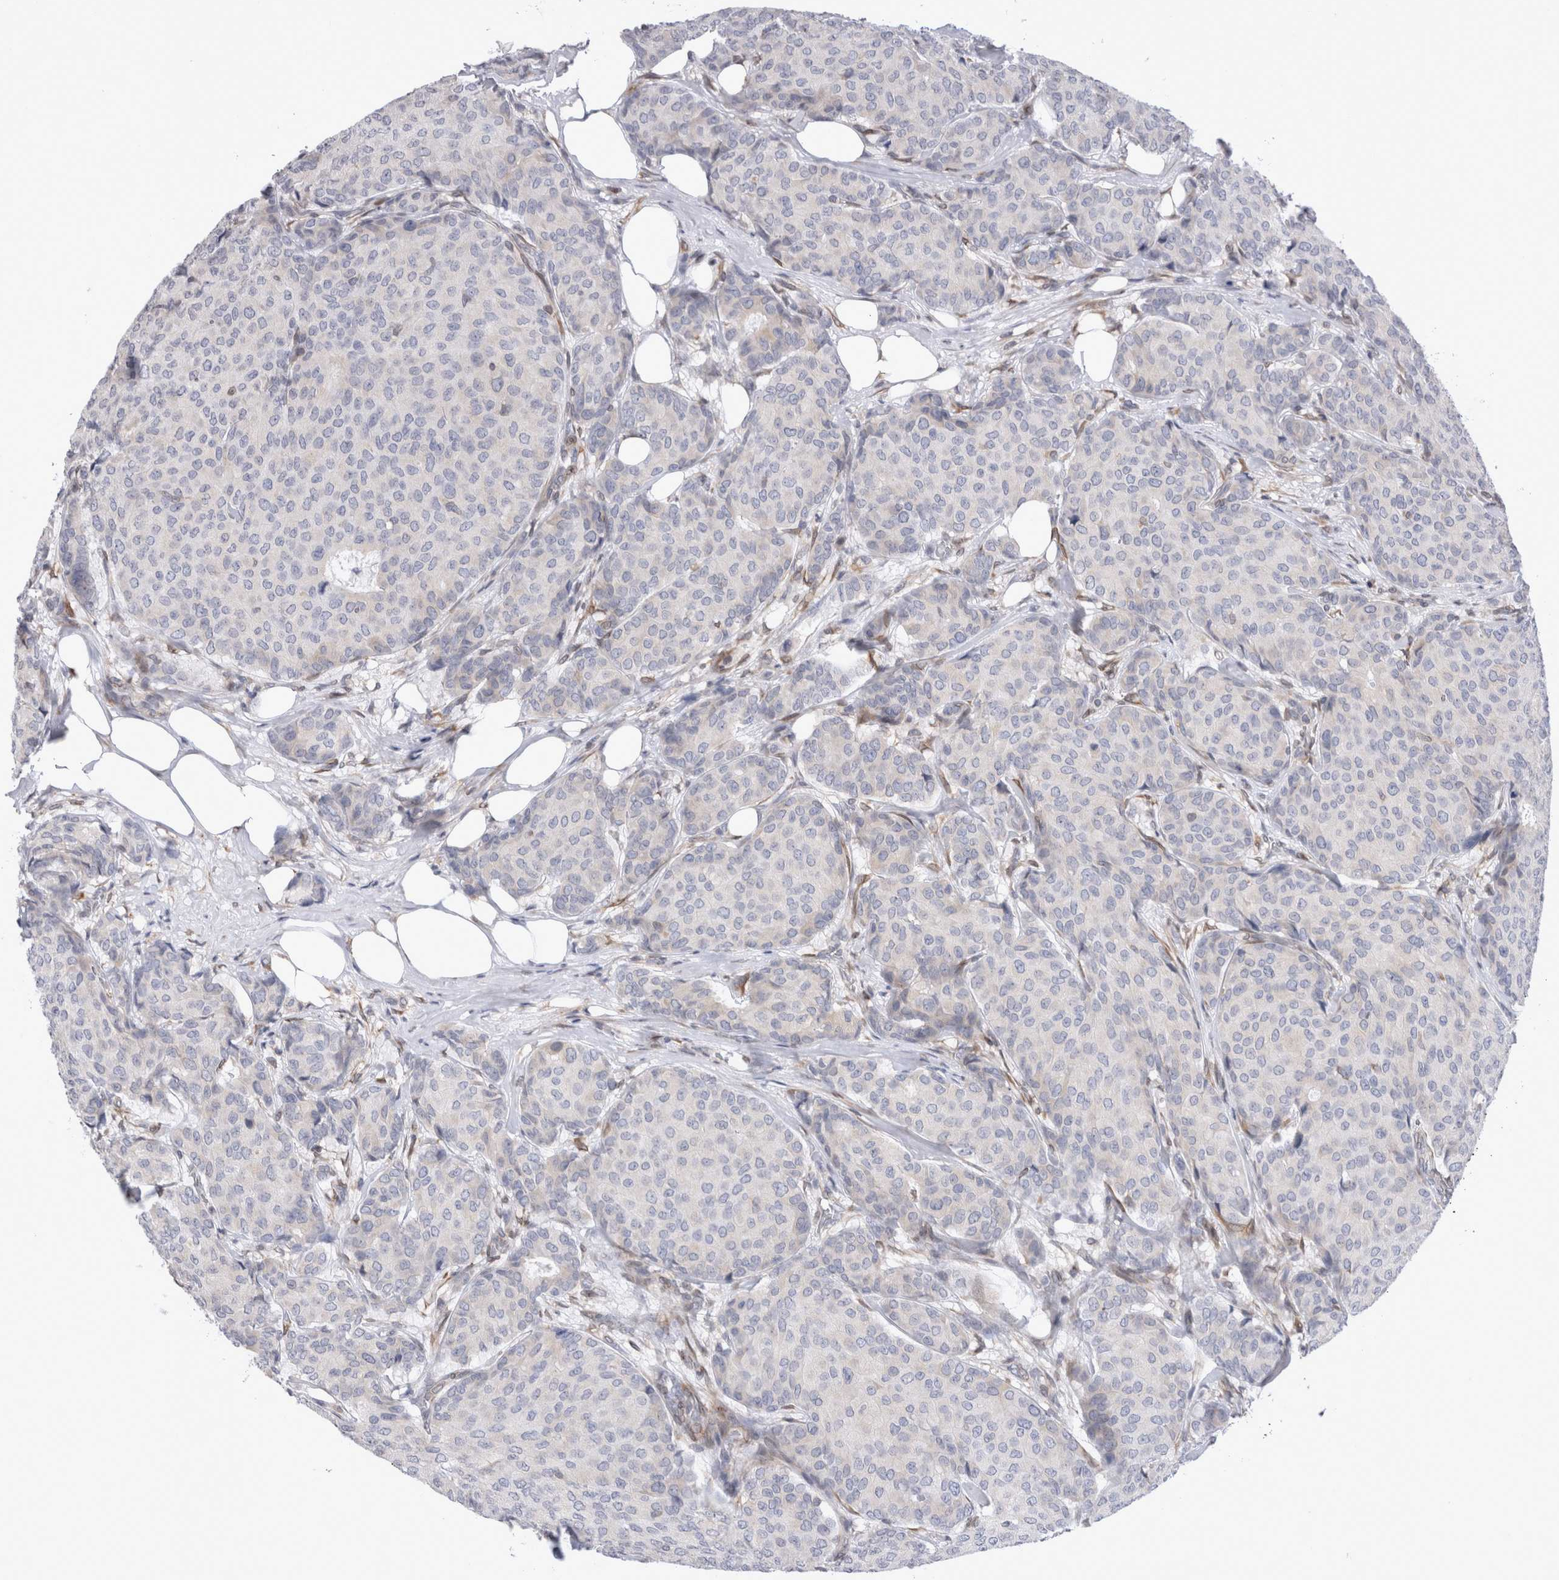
{"staining": {"intensity": "negative", "quantity": "none", "location": "none"}, "tissue": "breast cancer", "cell_type": "Tumor cells", "image_type": "cancer", "snomed": [{"axis": "morphology", "description": "Duct carcinoma"}, {"axis": "topography", "description": "Breast"}], "caption": "Breast cancer (intraductal carcinoma) was stained to show a protein in brown. There is no significant positivity in tumor cells.", "gene": "VCPIP1", "patient": {"sex": "female", "age": 75}}